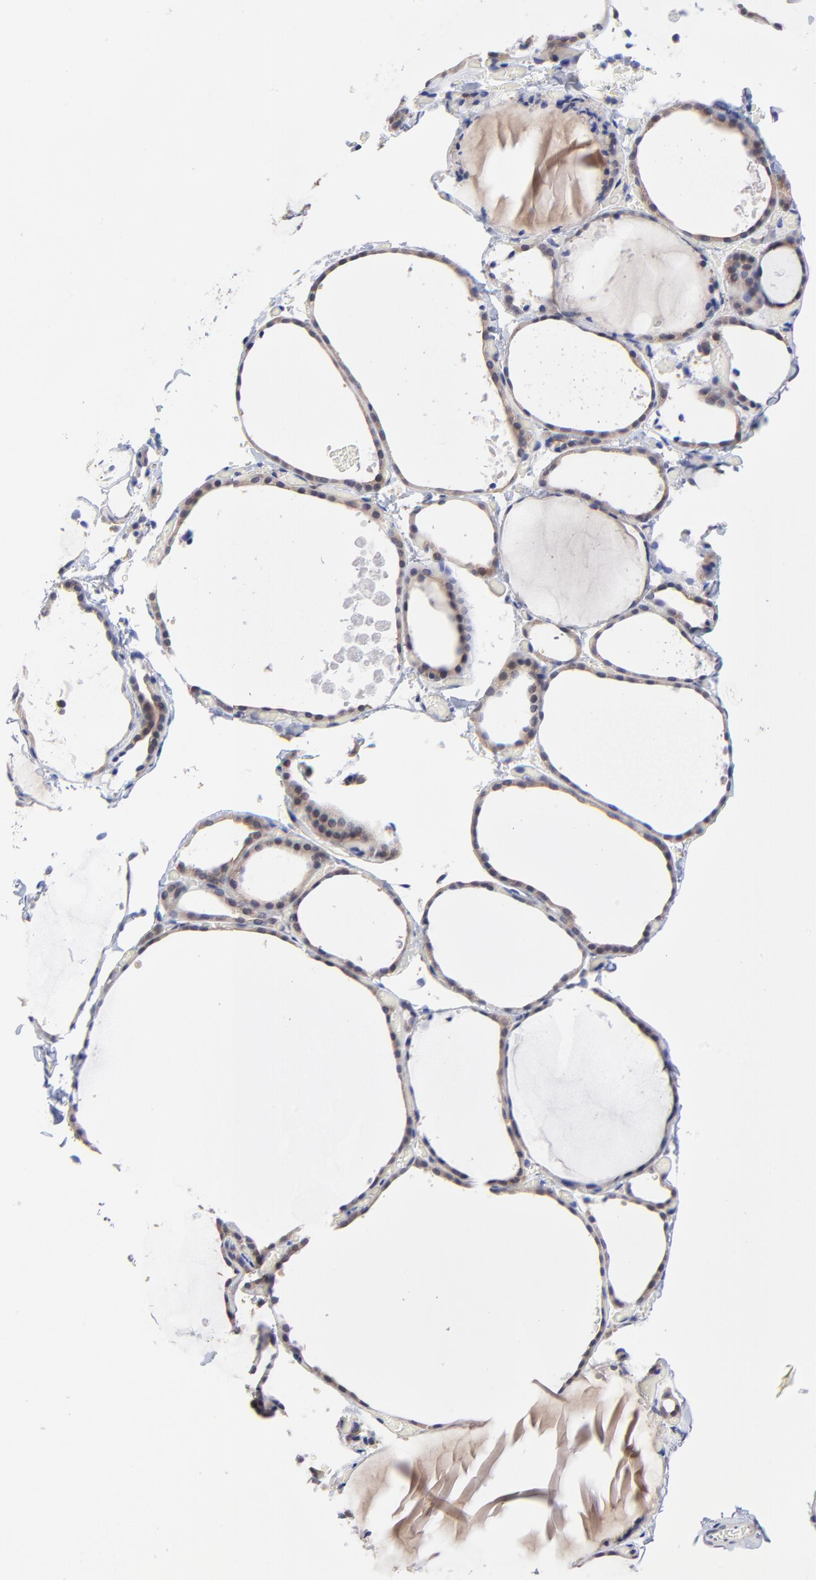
{"staining": {"intensity": "weak", "quantity": ">75%", "location": "cytoplasmic/membranous"}, "tissue": "thyroid gland", "cell_type": "Glandular cells", "image_type": "normal", "snomed": [{"axis": "morphology", "description": "Normal tissue, NOS"}, {"axis": "topography", "description": "Thyroid gland"}], "caption": "Immunohistochemical staining of benign human thyroid gland displays >75% levels of weak cytoplasmic/membranous protein expression in about >75% of glandular cells.", "gene": "PCMT1", "patient": {"sex": "female", "age": 22}}